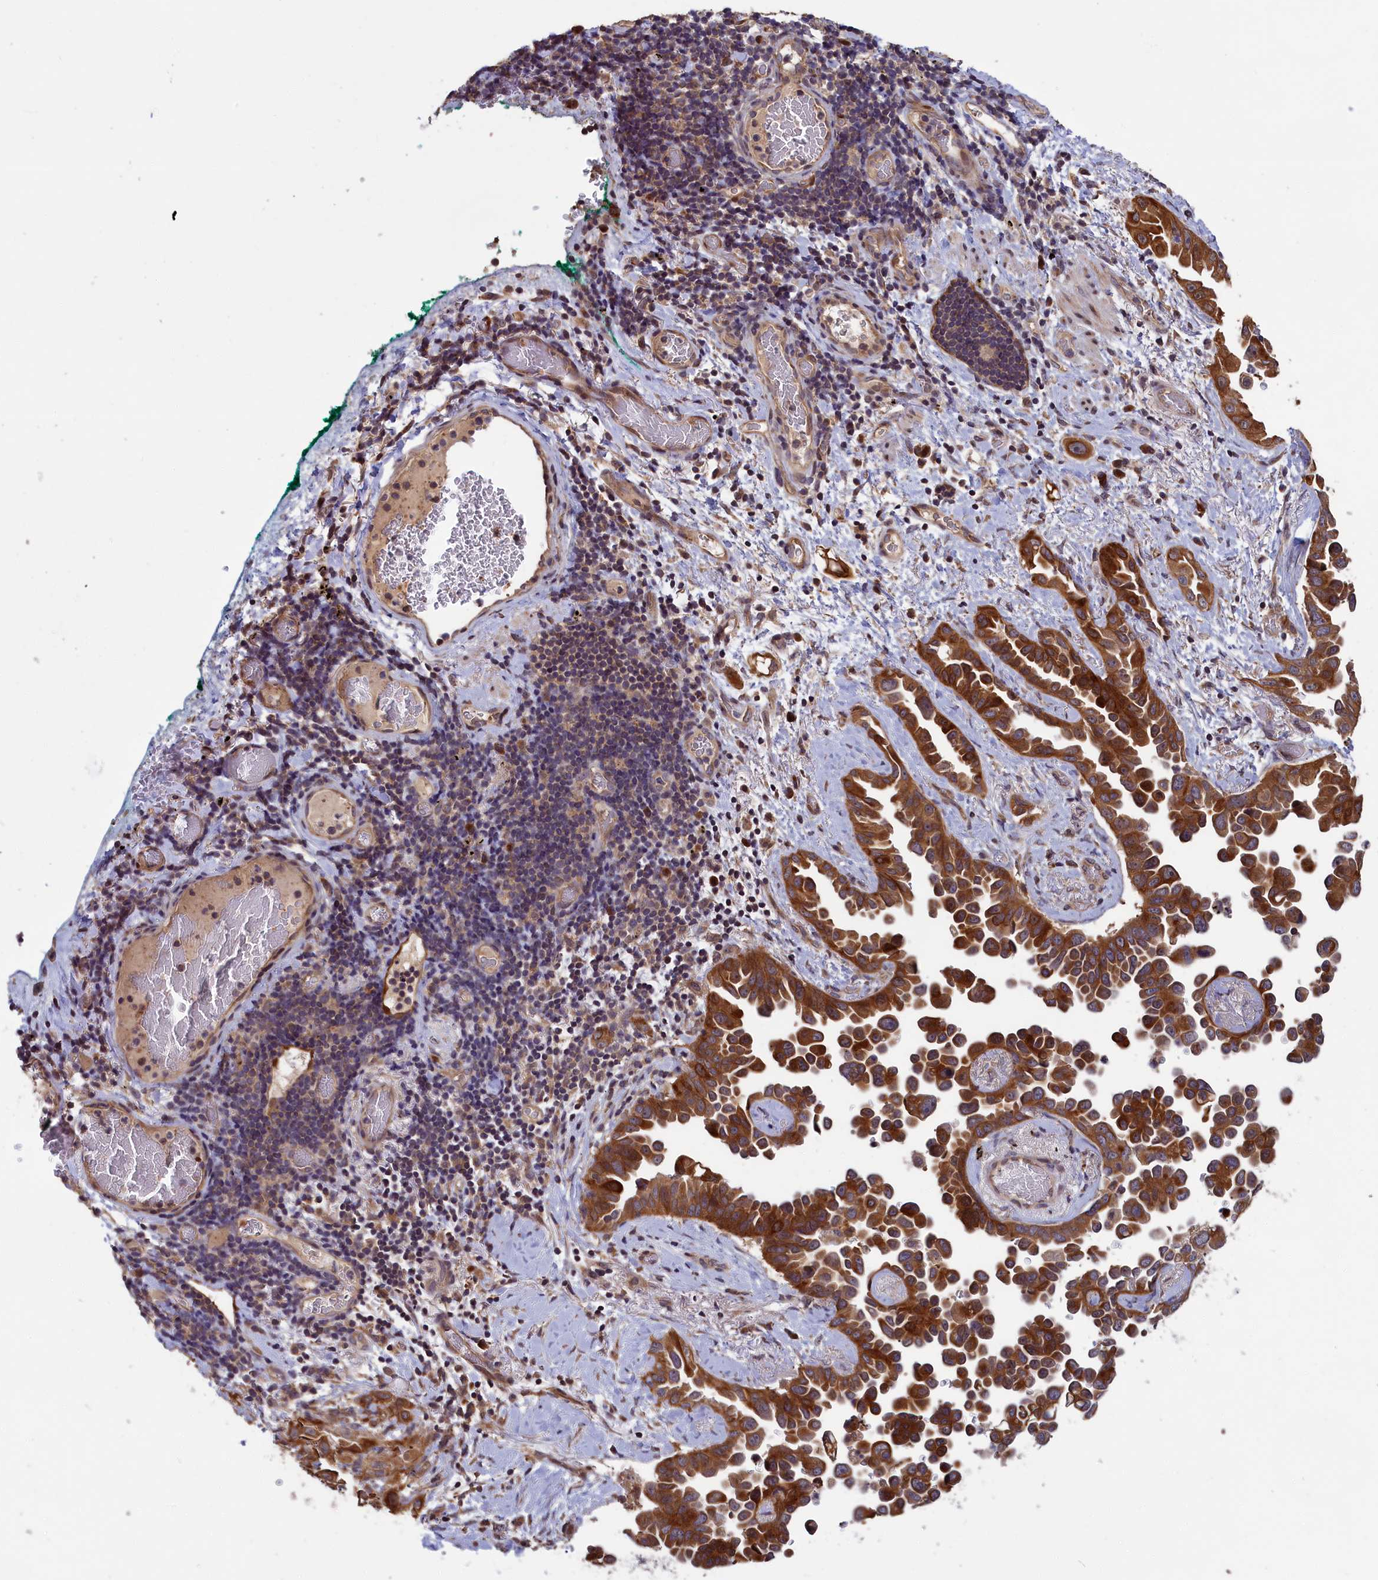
{"staining": {"intensity": "strong", "quantity": ">75%", "location": "cytoplasmic/membranous"}, "tissue": "lung cancer", "cell_type": "Tumor cells", "image_type": "cancer", "snomed": [{"axis": "morphology", "description": "Adenocarcinoma, NOS"}, {"axis": "topography", "description": "Lung"}], "caption": "Brown immunohistochemical staining in lung cancer (adenocarcinoma) displays strong cytoplasmic/membranous expression in about >75% of tumor cells.", "gene": "DENND1B", "patient": {"sex": "female", "age": 67}}